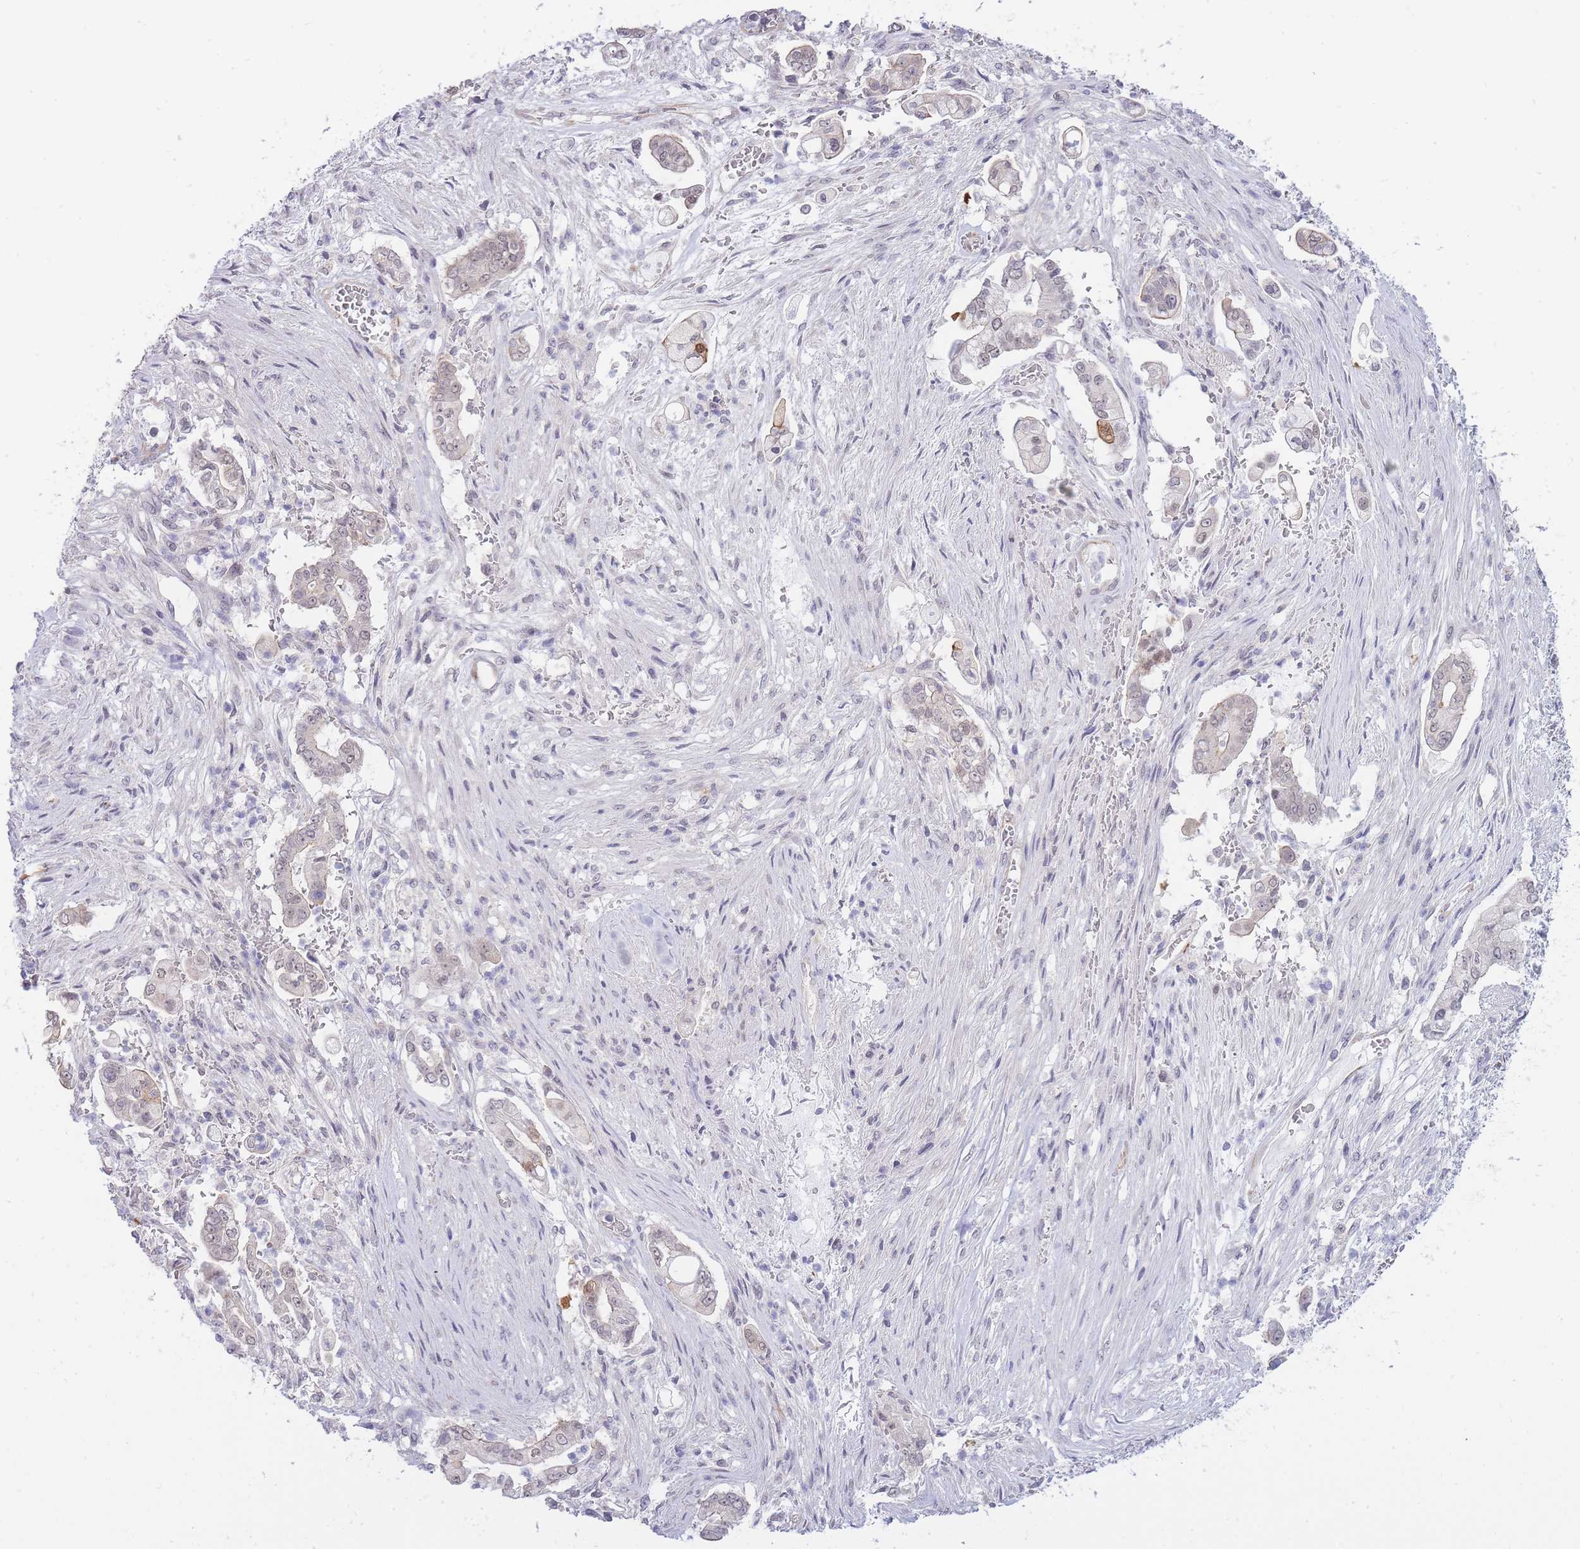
{"staining": {"intensity": "weak", "quantity": "25%-75%", "location": "nuclear"}, "tissue": "pancreatic cancer", "cell_type": "Tumor cells", "image_type": "cancer", "snomed": [{"axis": "morphology", "description": "Adenocarcinoma, NOS"}, {"axis": "topography", "description": "Pancreas"}], "caption": "Pancreatic cancer stained with a brown dye demonstrates weak nuclear positive positivity in about 25%-75% of tumor cells.", "gene": "C19orf25", "patient": {"sex": "female", "age": 69}}